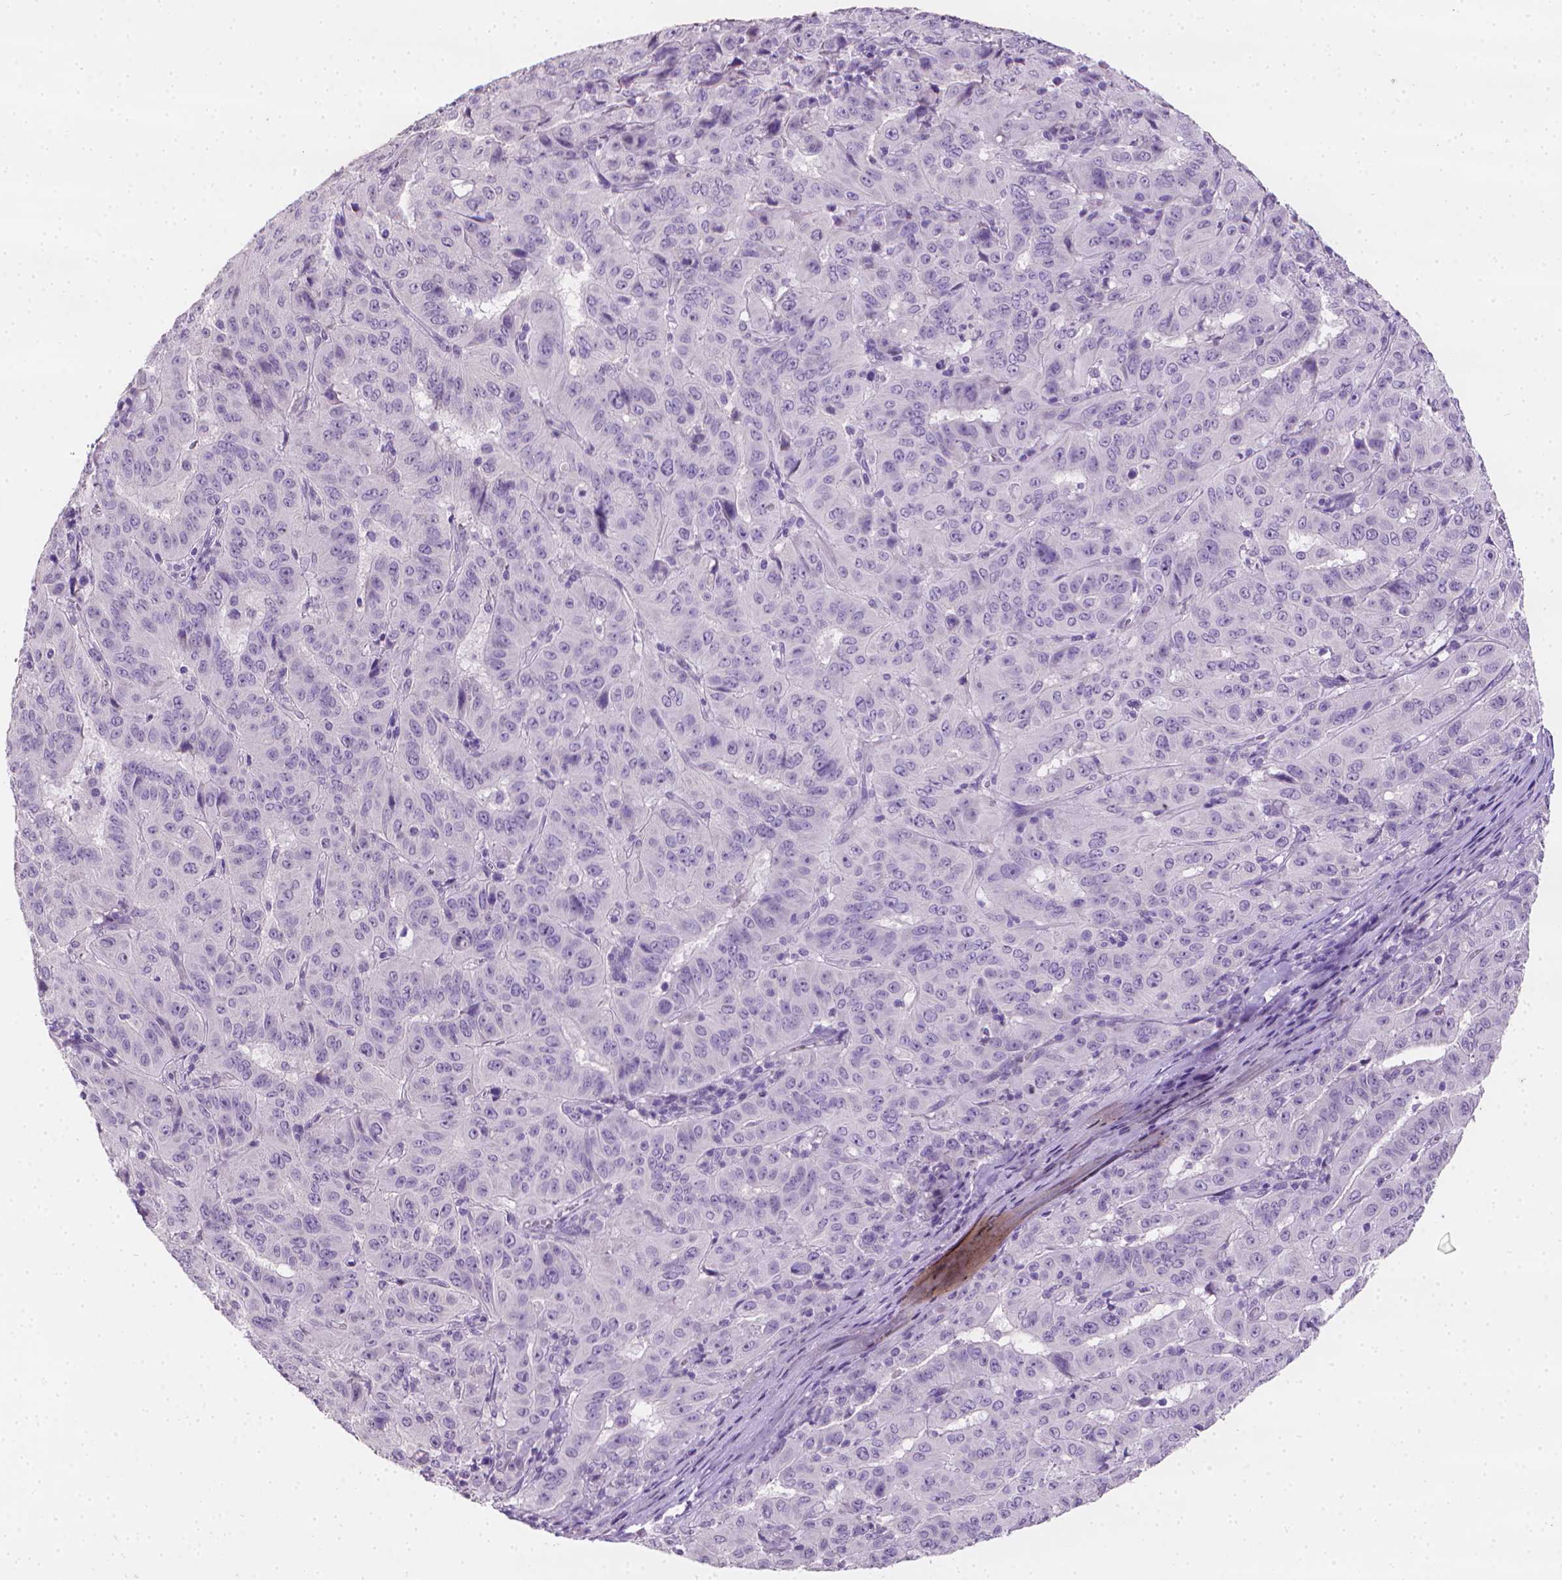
{"staining": {"intensity": "negative", "quantity": "none", "location": "none"}, "tissue": "pancreatic cancer", "cell_type": "Tumor cells", "image_type": "cancer", "snomed": [{"axis": "morphology", "description": "Adenocarcinoma, NOS"}, {"axis": "topography", "description": "Pancreas"}], "caption": "Pancreatic cancer stained for a protein using immunohistochemistry demonstrates no staining tumor cells.", "gene": "TNNI2", "patient": {"sex": "male", "age": 63}}